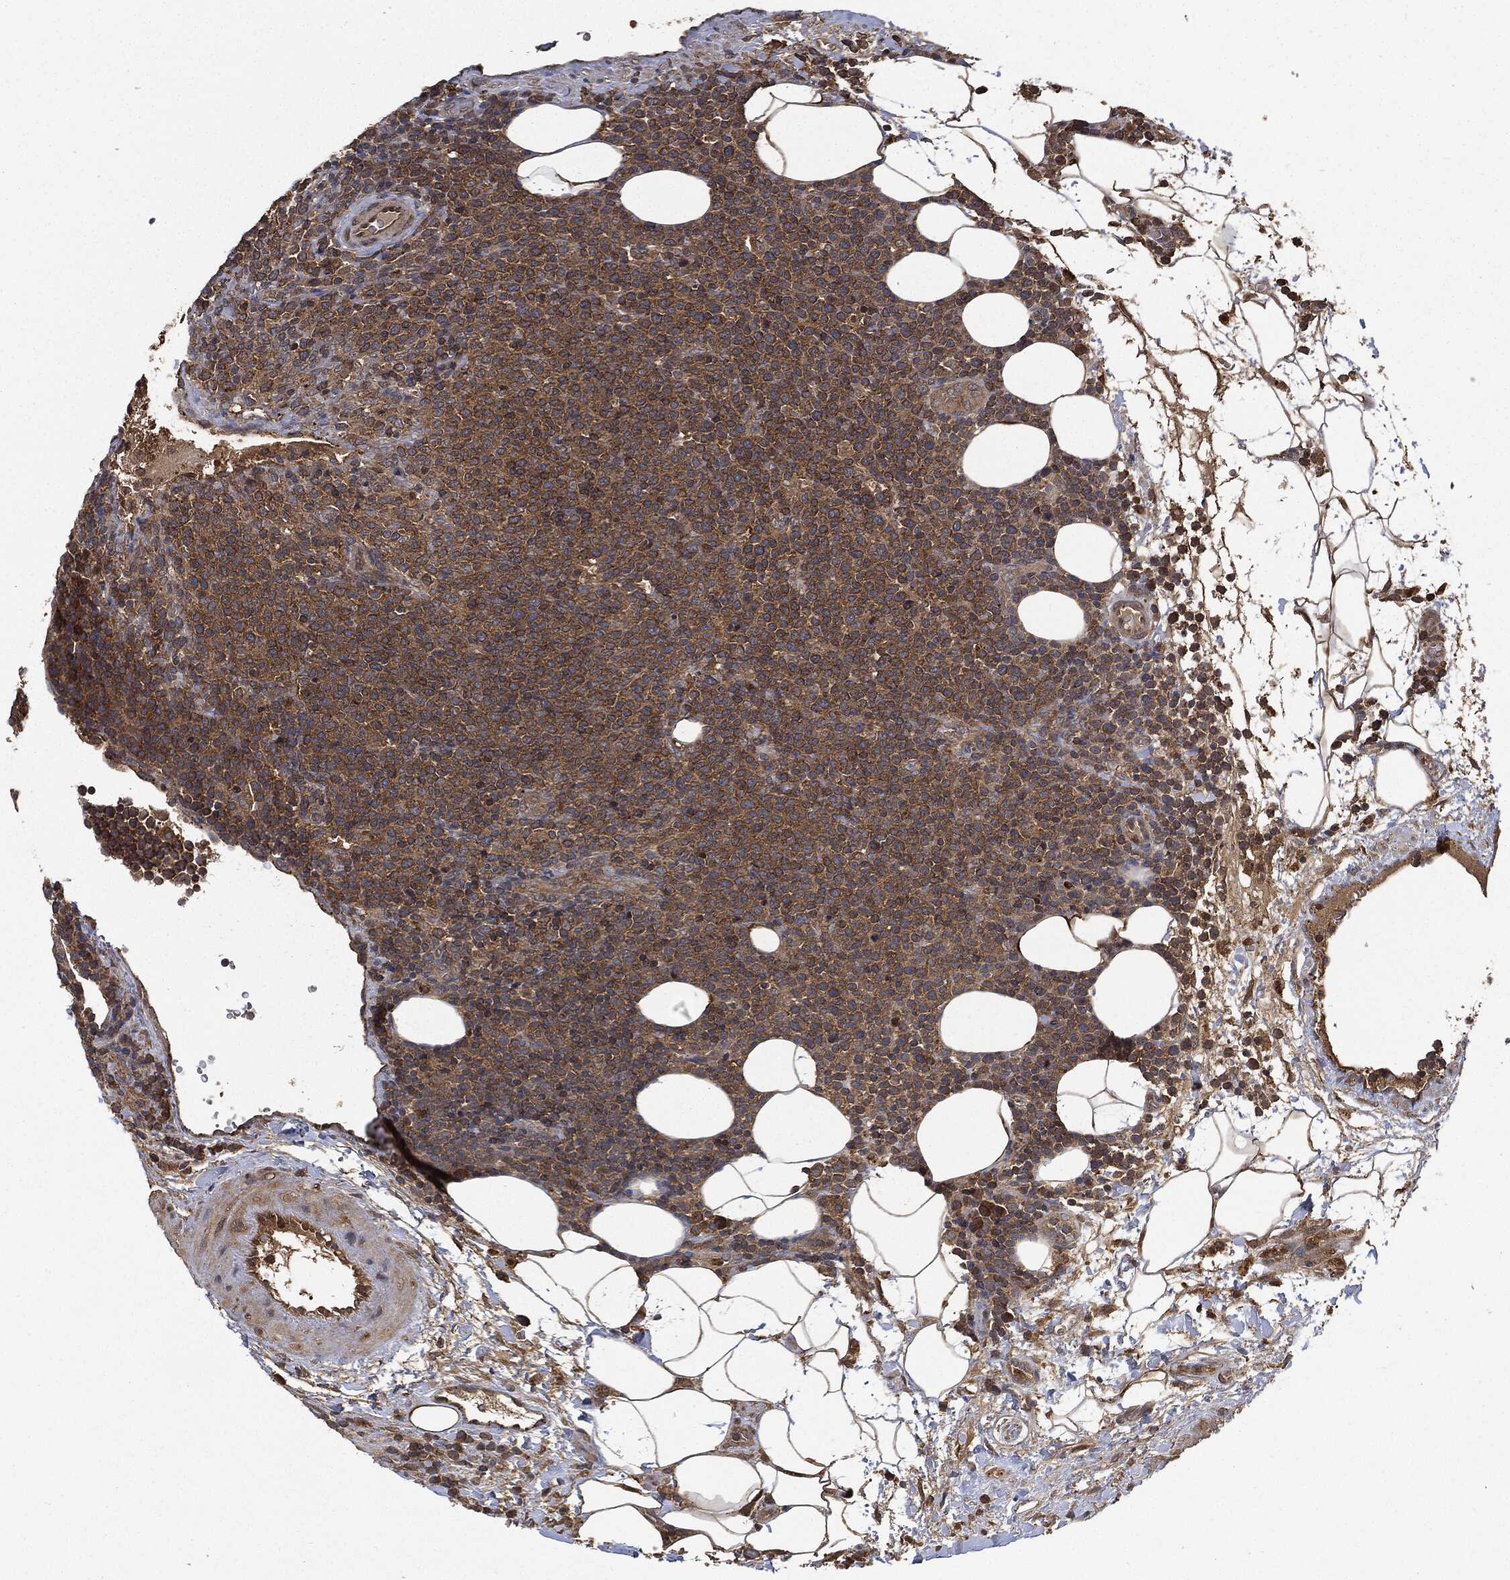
{"staining": {"intensity": "moderate", "quantity": "25%-75%", "location": "cytoplasmic/membranous"}, "tissue": "lymphoma", "cell_type": "Tumor cells", "image_type": "cancer", "snomed": [{"axis": "morphology", "description": "Malignant lymphoma, non-Hodgkin's type, High grade"}, {"axis": "topography", "description": "Lymph node"}], "caption": "A medium amount of moderate cytoplasmic/membranous positivity is present in approximately 25%-75% of tumor cells in malignant lymphoma, non-Hodgkin's type (high-grade) tissue. The protein is stained brown, and the nuclei are stained in blue (DAB IHC with brightfield microscopy, high magnification).", "gene": "BRAF", "patient": {"sex": "male", "age": 61}}